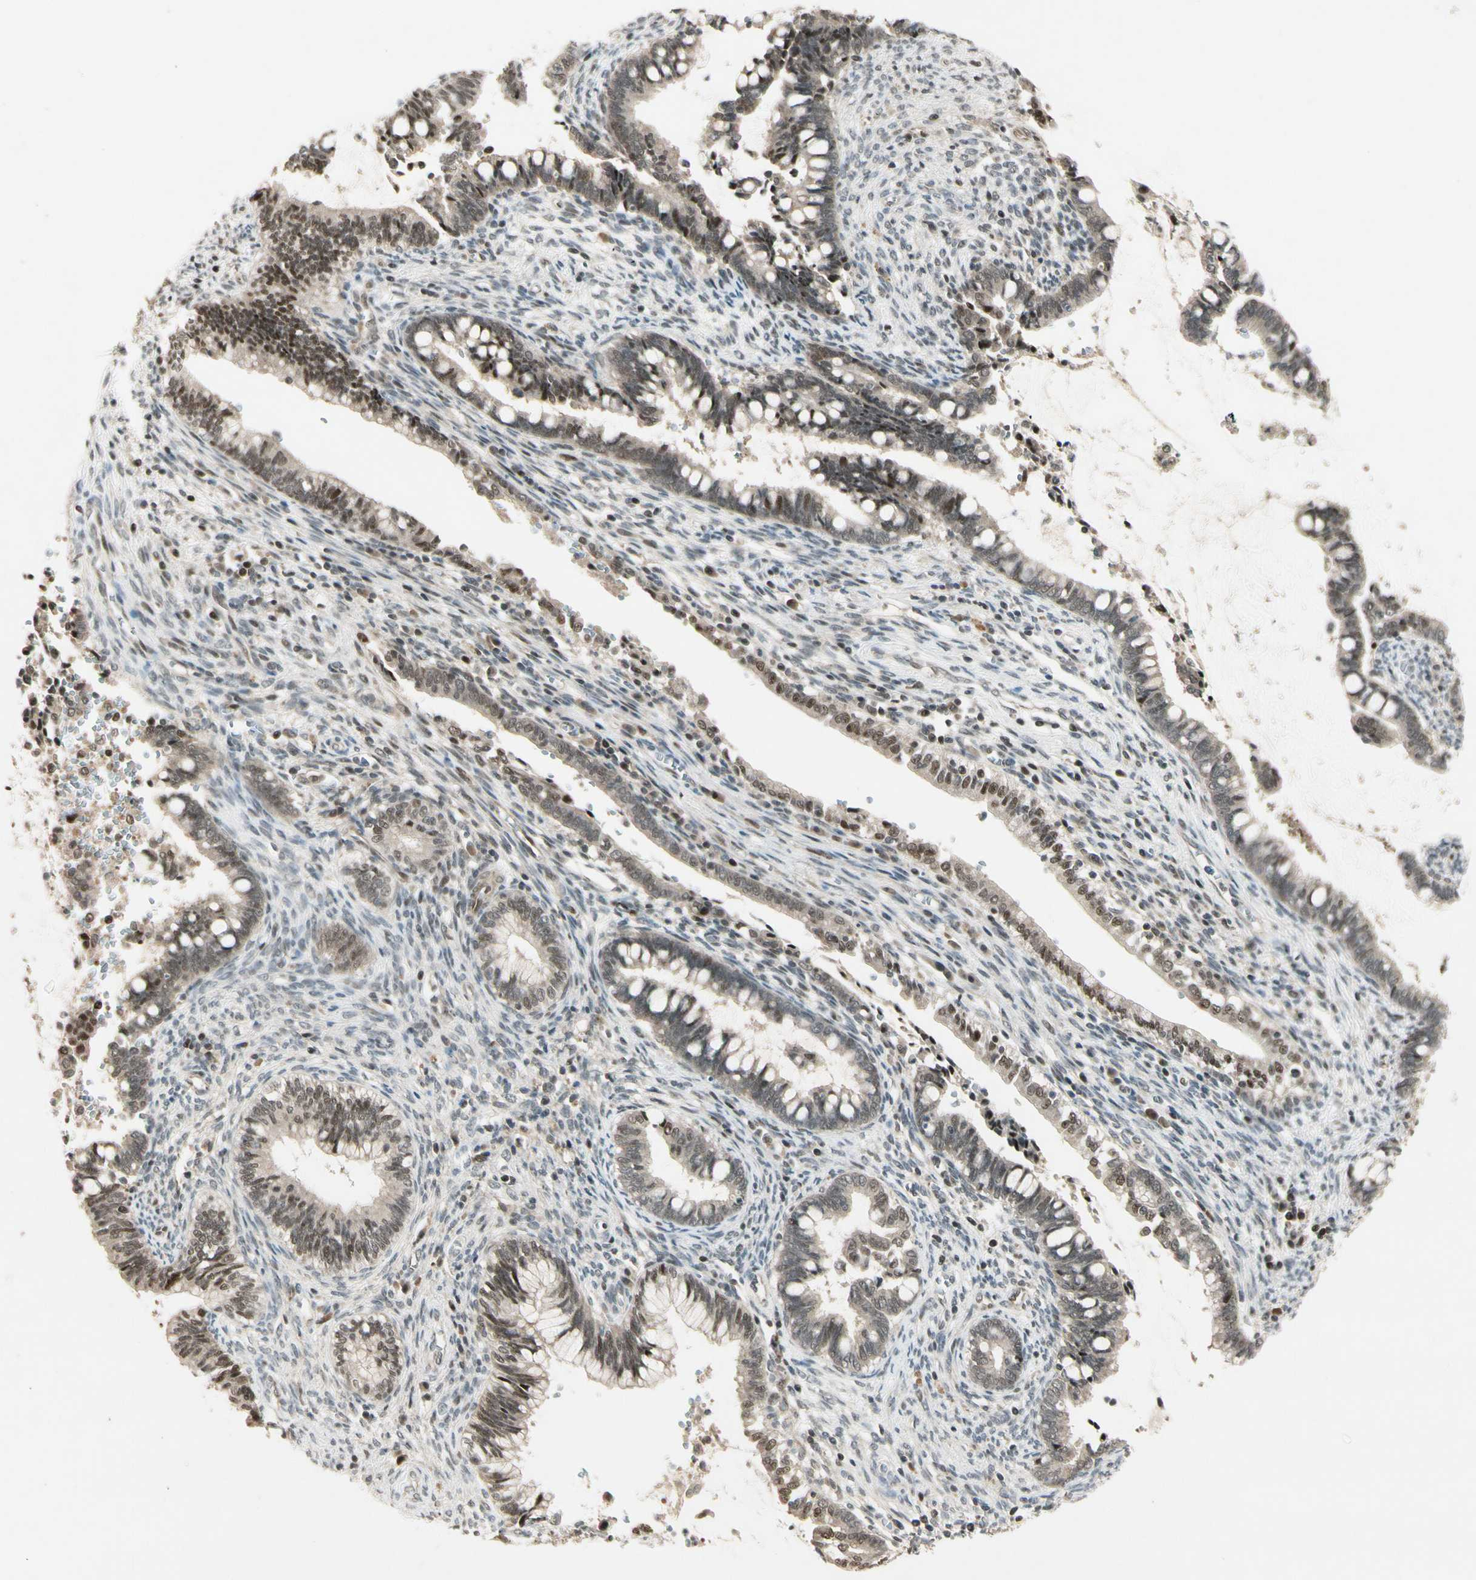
{"staining": {"intensity": "strong", "quantity": ">75%", "location": "nuclear"}, "tissue": "cervical cancer", "cell_type": "Tumor cells", "image_type": "cancer", "snomed": [{"axis": "morphology", "description": "Adenocarcinoma, NOS"}, {"axis": "topography", "description": "Cervix"}], "caption": "Cervical adenocarcinoma stained with a brown dye displays strong nuclear positive staining in about >75% of tumor cells.", "gene": "CDK11A", "patient": {"sex": "female", "age": 44}}